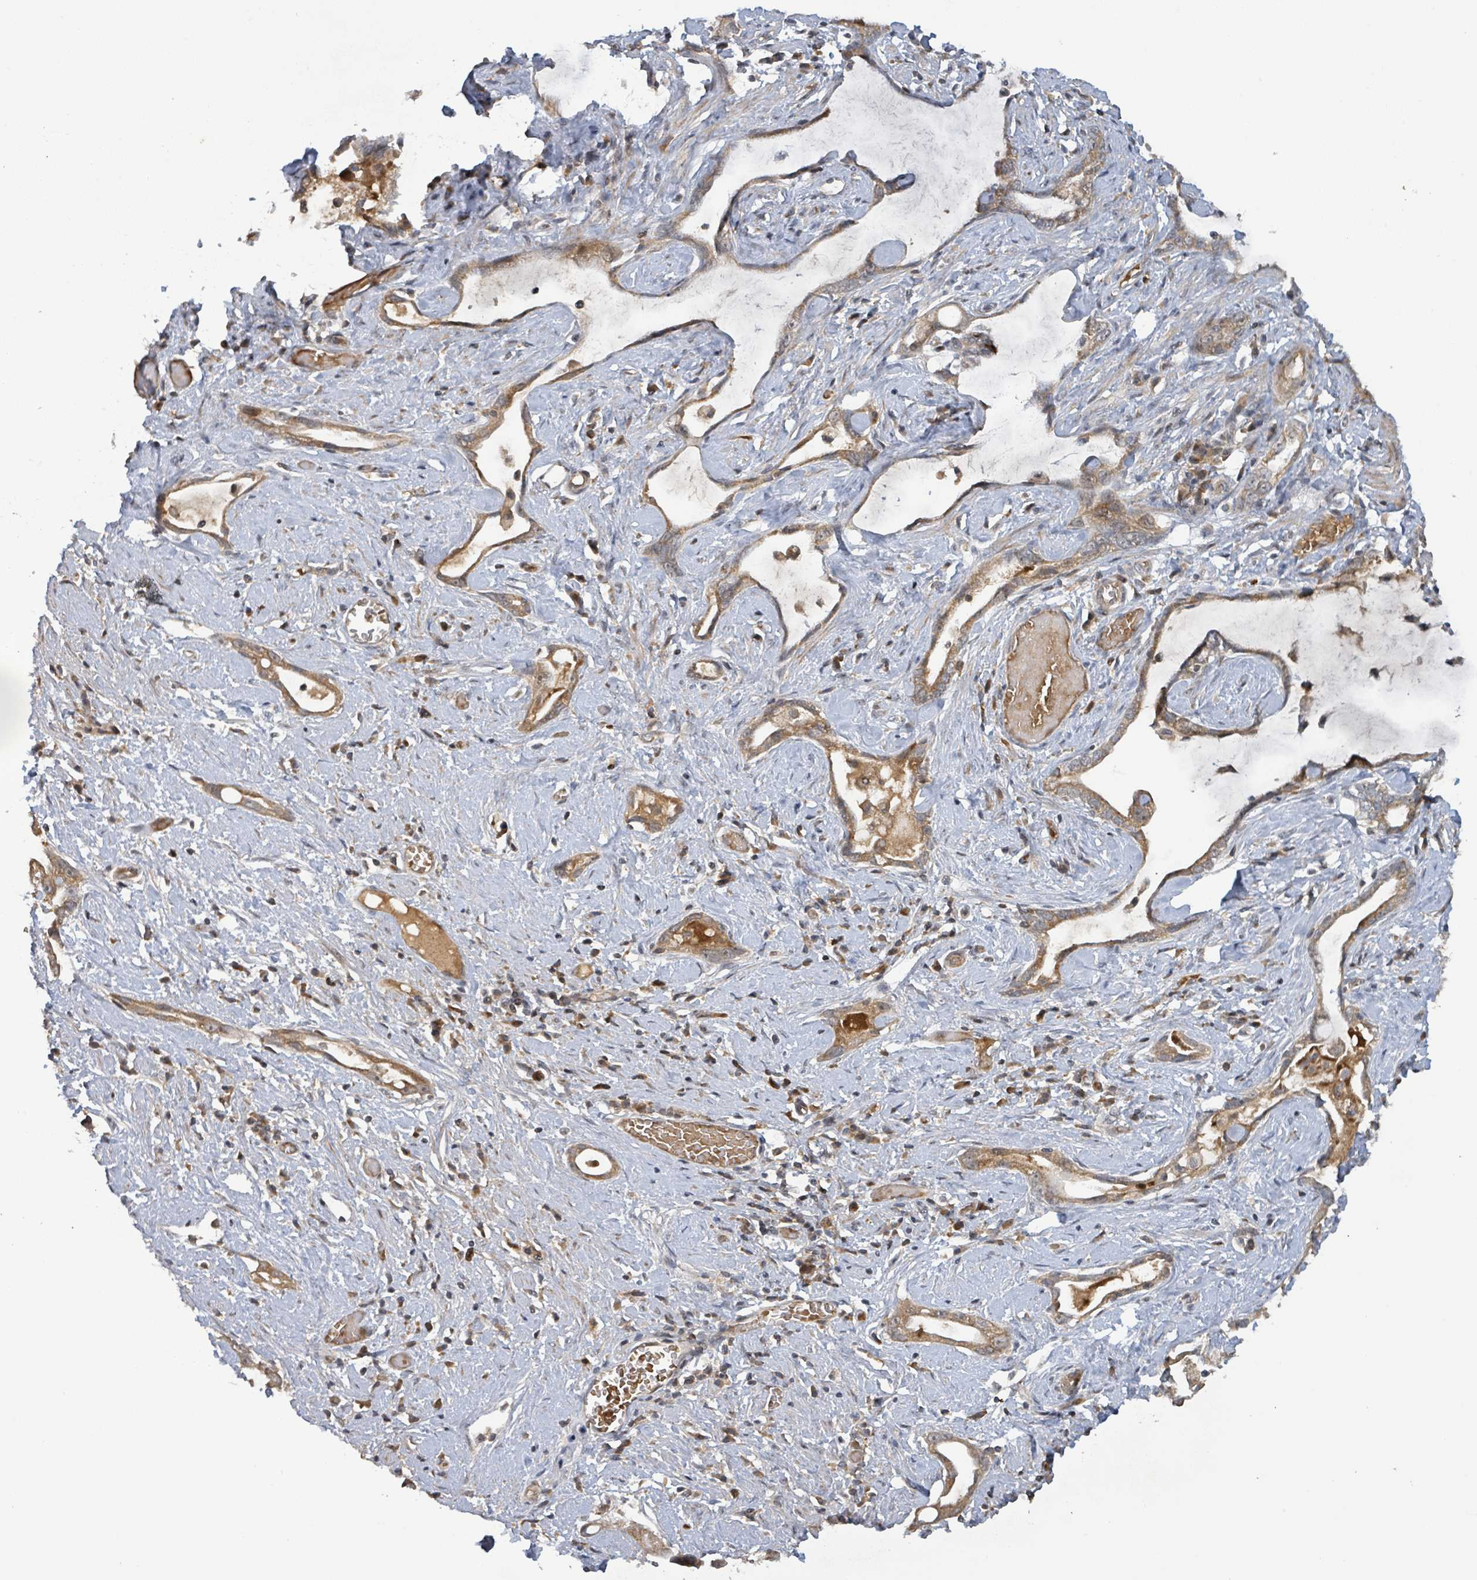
{"staining": {"intensity": "moderate", "quantity": ">75%", "location": "cytoplasmic/membranous"}, "tissue": "stomach cancer", "cell_type": "Tumor cells", "image_type": "cancer", "snomed": [{"axis": "morphology", "description": "Adenocarcinoma, NOS"}, {"axis": "topography", "description": "Stomach"}], "caption": "A high-resolution micrograph shows immunohistochemistry staining of stomach adenocarcinoma, which demonstrates moderate cytoplasmic/membranous positivity in approximately >75% of tumor cells. (IHC, brightfield microscopy, high magnification).", "gene": "ITGA11", "patient": {"sex": "male", "age": 55}}